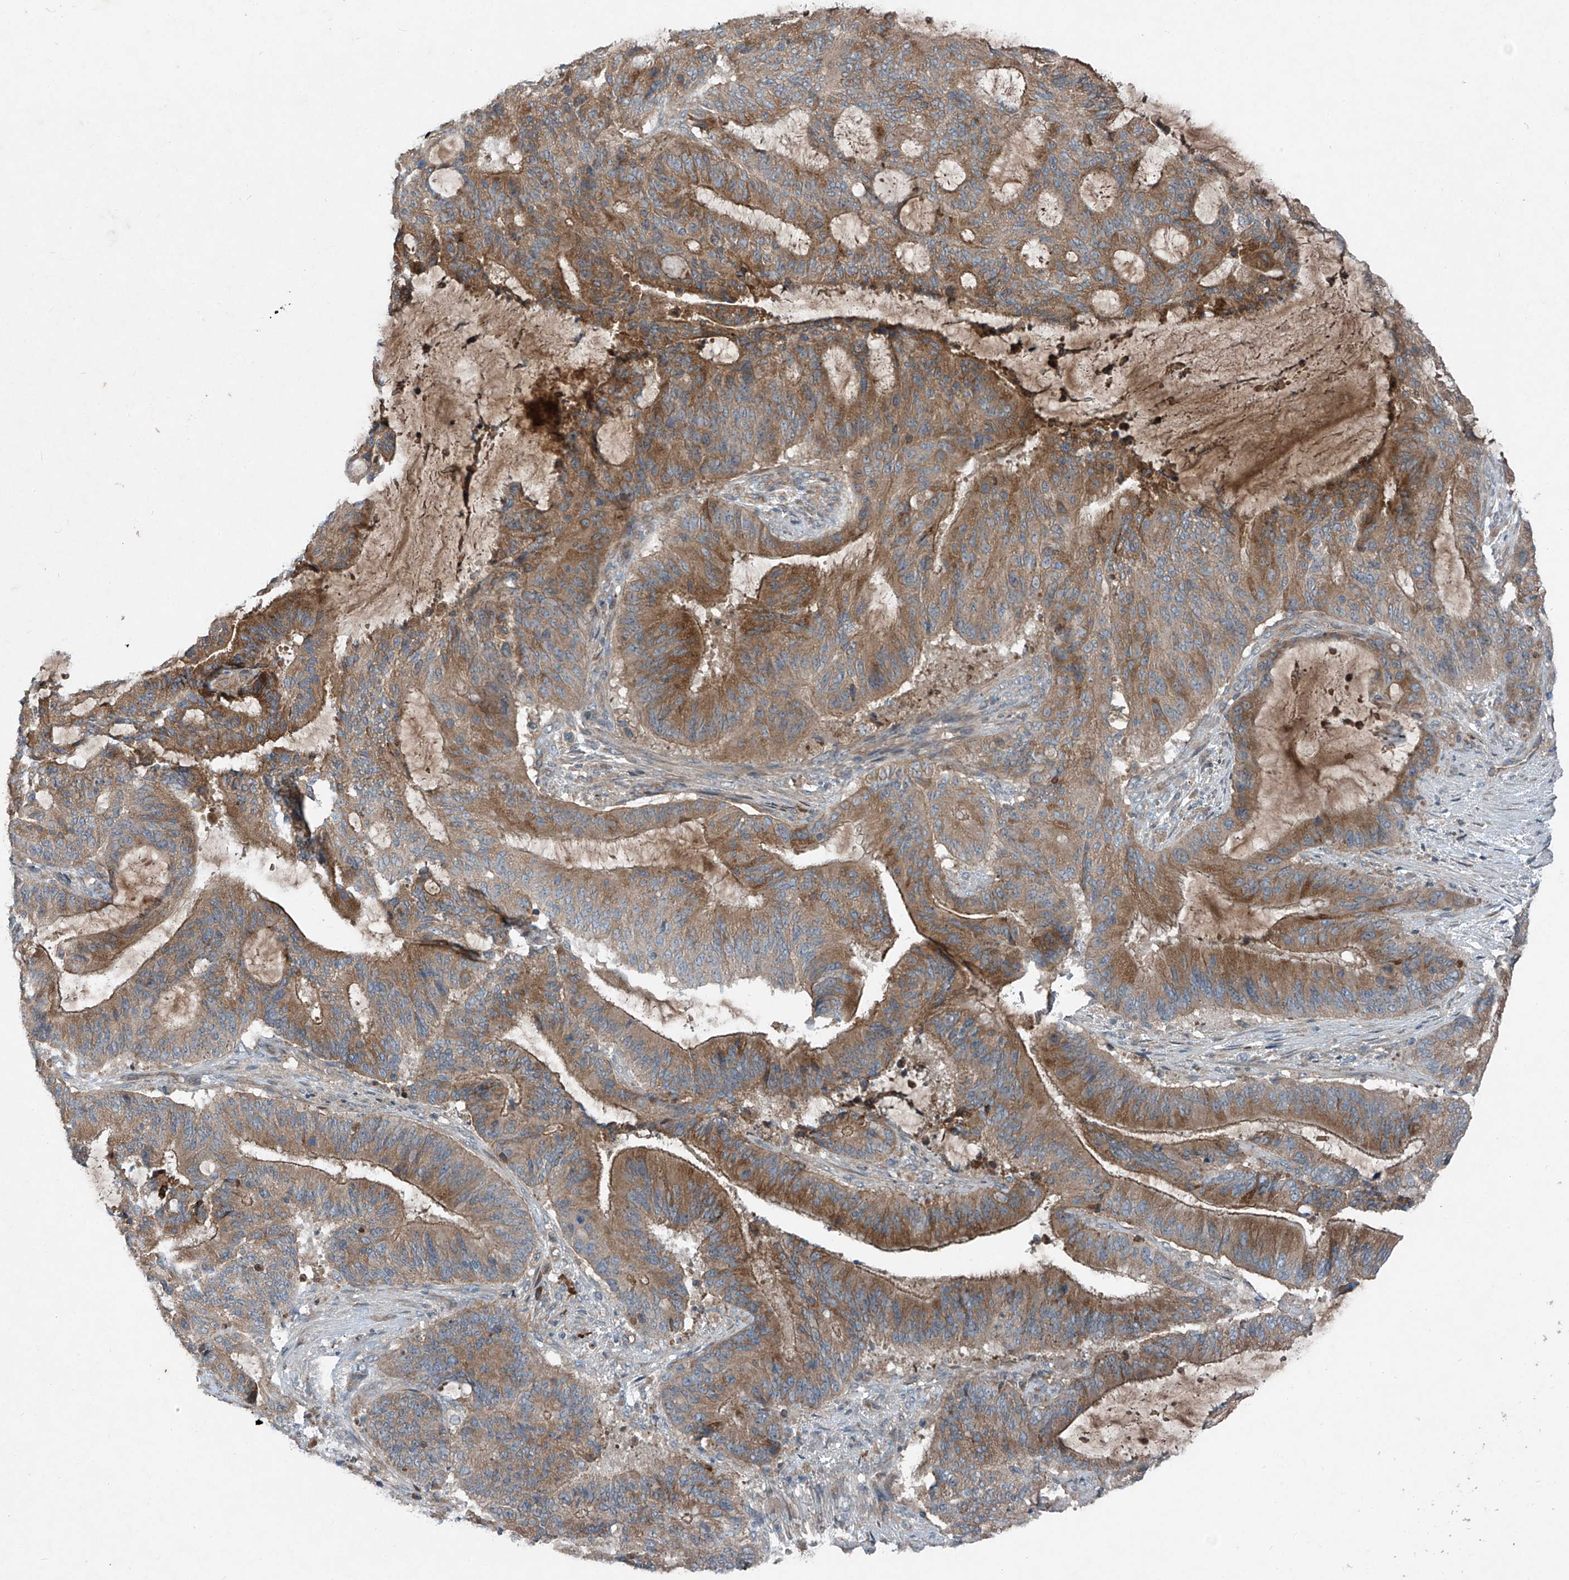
{"staining": {"intensity": "moderate", "quantity": ">75%", "location": "cytoplasmic/membranous"}, "tissue": "liver cancer", "cell_type": "Tumor cells", "image_type": "cancer", "snomed": [{"axis": "morphology", "description": "Normal tissue, NOS"}, {"axis": "morphology", "description": "Cholangiocarcinoma"}, {"axis": "topography", "description": "Liver"}, {"axis": "topography", "description": "Peripheral nerve tissue"}], "caption": "Tumor cells exhibit medium levels of moderate cytoplasmic/membranous expression in about >75% of cells in human liver cholangiocarcinoma.", "gene": "FOXRED2", "patient": {"sex": "female", "age": 73}}